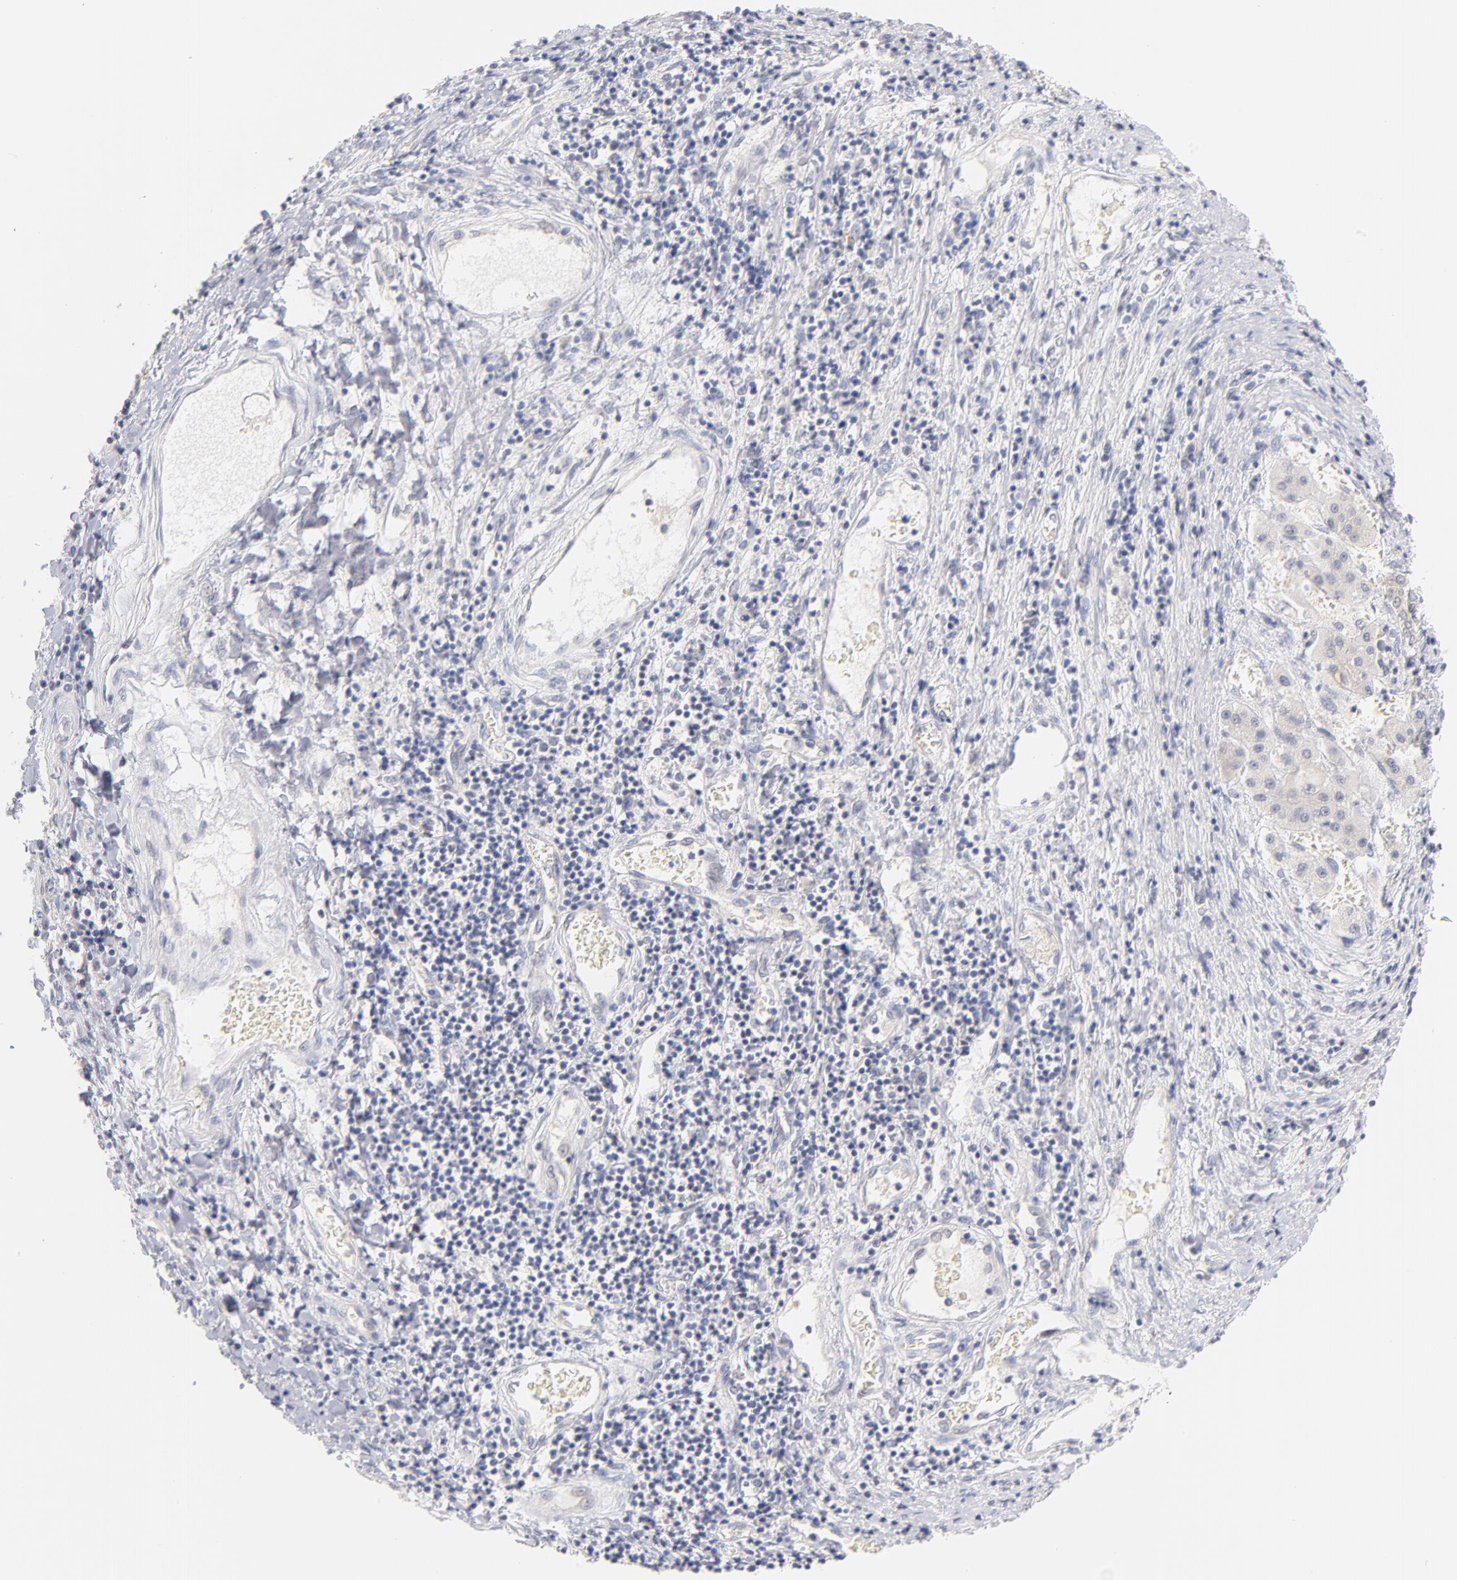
{"staining": {"intensity": "negative", "quantity": "none", "location": "none"}, "tissue": "liver cancer", "cell_type": "Tumor cells", "image_type": "cancer", "snomed": [{"axis": "morphology", "description": "Carcinoma, Hepatocellular, NOS"}, {"axis": "topography", "description": "Liver"}], "caption": "Hepatocellular carcinoma (liver) was stained to show a protein in brown. There is no significant positivity in tumor cells.", "gene": "CASP6", "patient": {"sex": "male", "age": 24}}